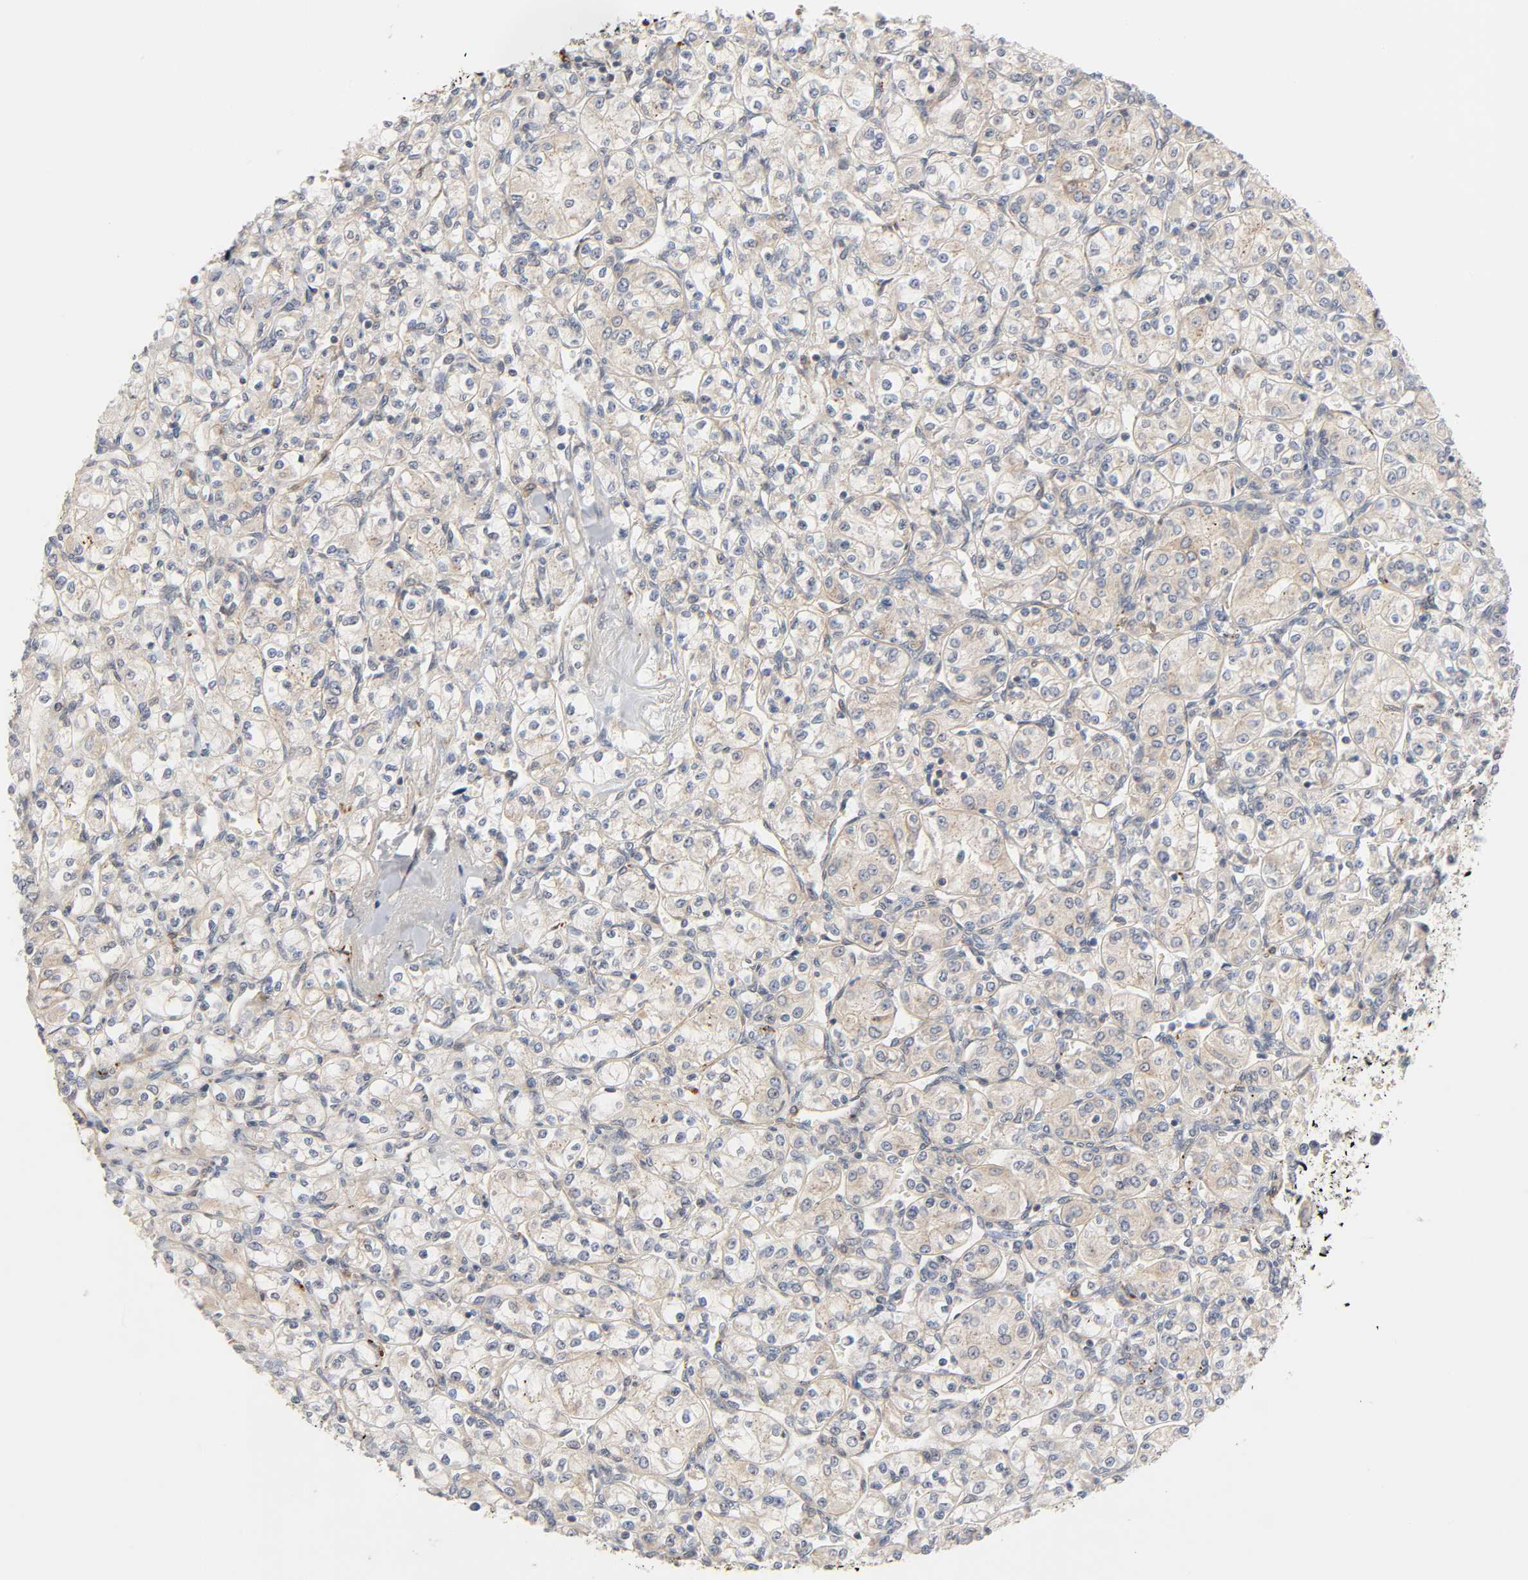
{"staining": {"intensity": "weak", "quantity": ">75%", "location": "cytoplasmic/membranous"}, "tissue": "renal cancer", "cell_type": "Tumor cells", "image_type": "cancer", "snomed": [{"axis": "morphology", "description": "Adenocarcinoma, NOS"}, {"axis": "topography", "description": "Kidney"}], "caption": "Brown immunohistochemical staining in renal cancer (adenocarcinoma) demonstrates weak cytoplasmic/membranous expression in approximately >75% of tumor cells.", "gene": "REEP6", "patient": {"sex": "male", "age": 77}}